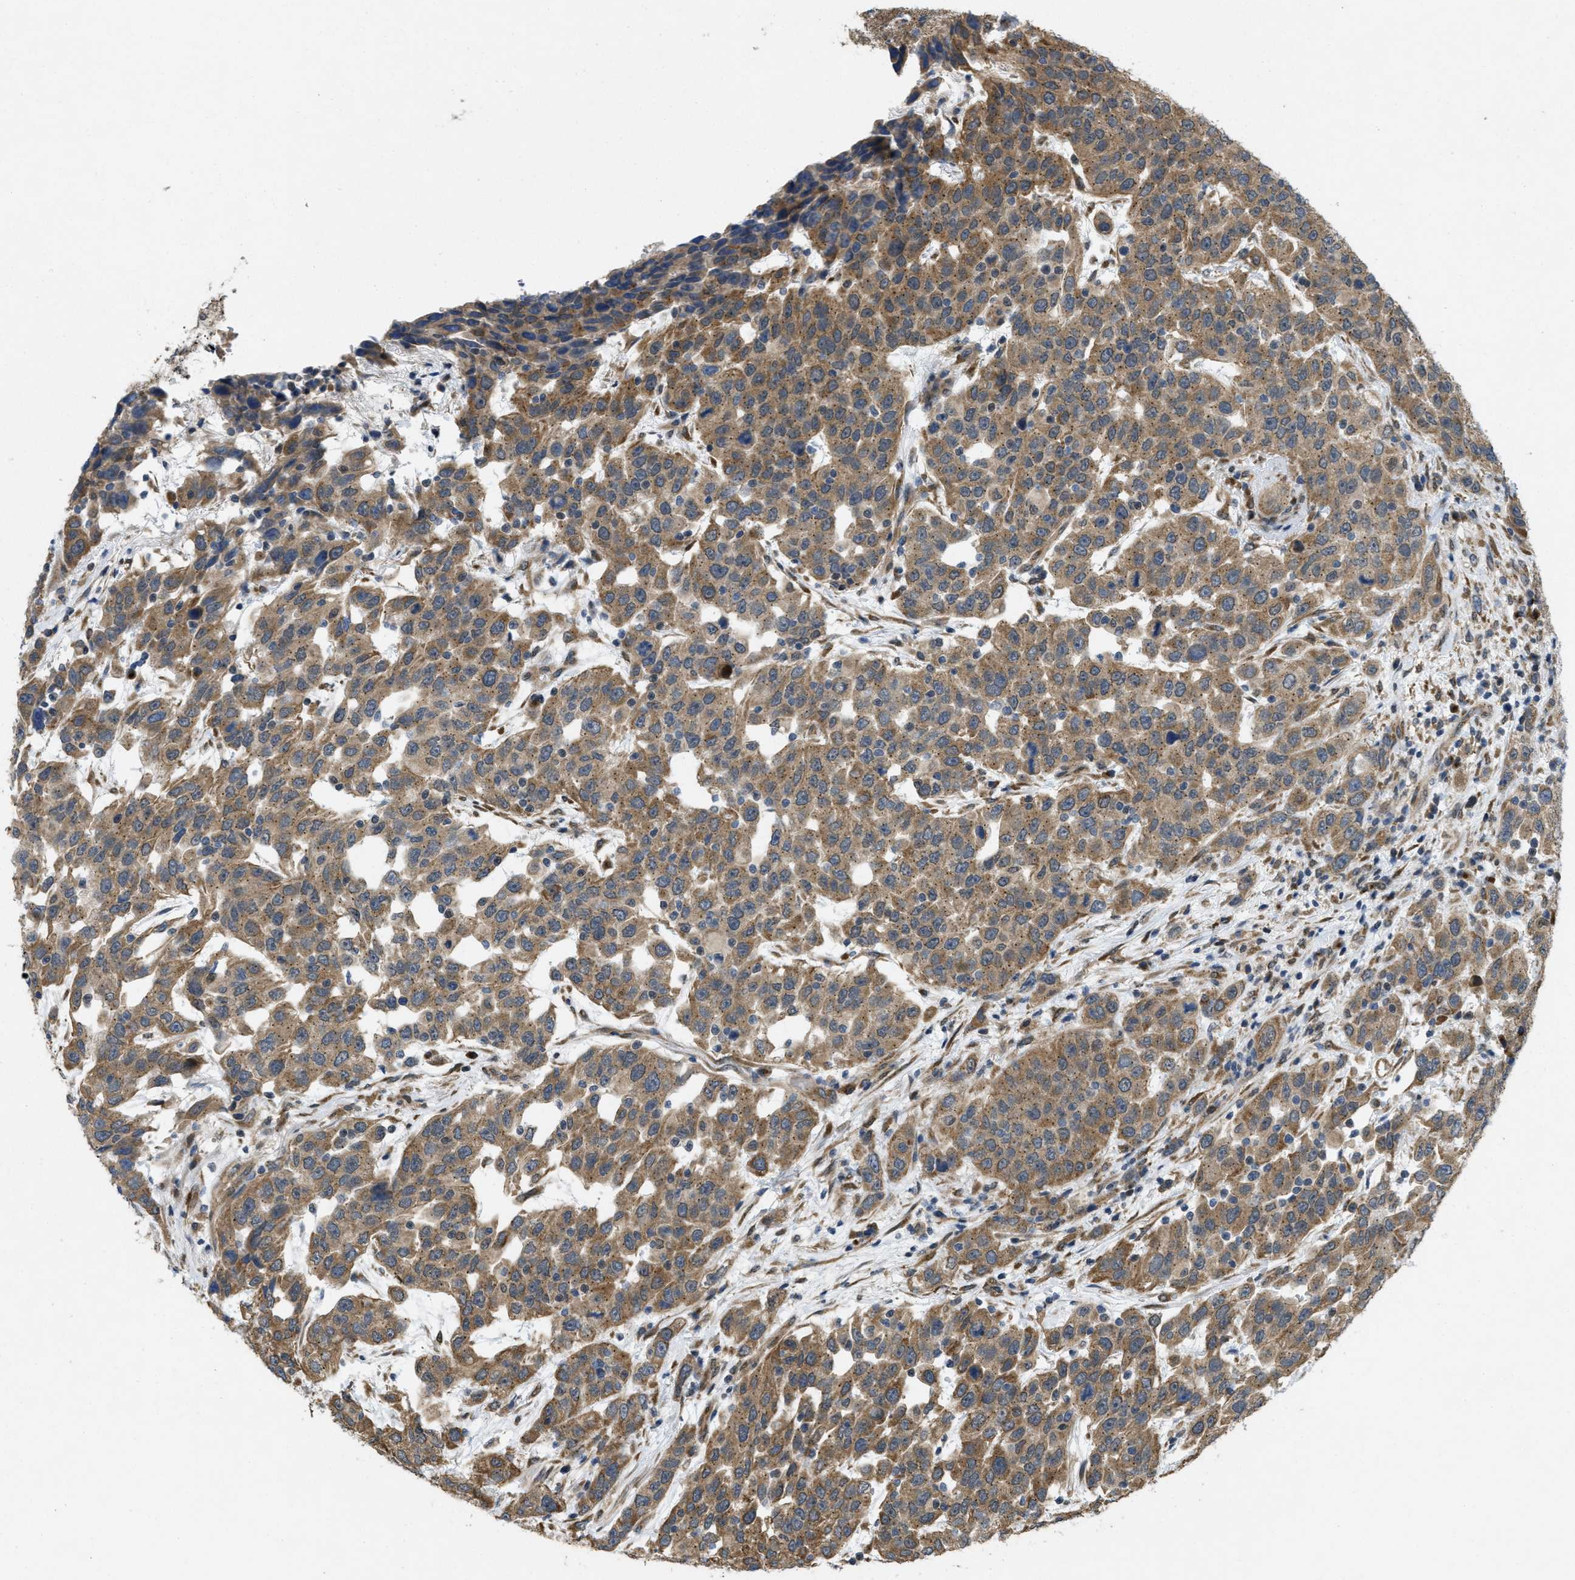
{"staining": {"intensity": "moderate", "quantity": ">75%", "location": "cytoplasmic/membranous"}, "tissue": "urothelial cancer", "cell_type": "Tumor cells", "image_type": "cancer", "snomed": [{"axis": "morphology", "description": "Urothelial carcinoma, High grade"}, {"axis": "topography", "description": "Urinary bladder"}], "caption": "Urothelial cancer tissue reveals moderate cytoplasmic/membranous staining in approximately >75% of tumor cells", "gene": "IFNLR1", "patient": {"sex": "female", "age": 80}}